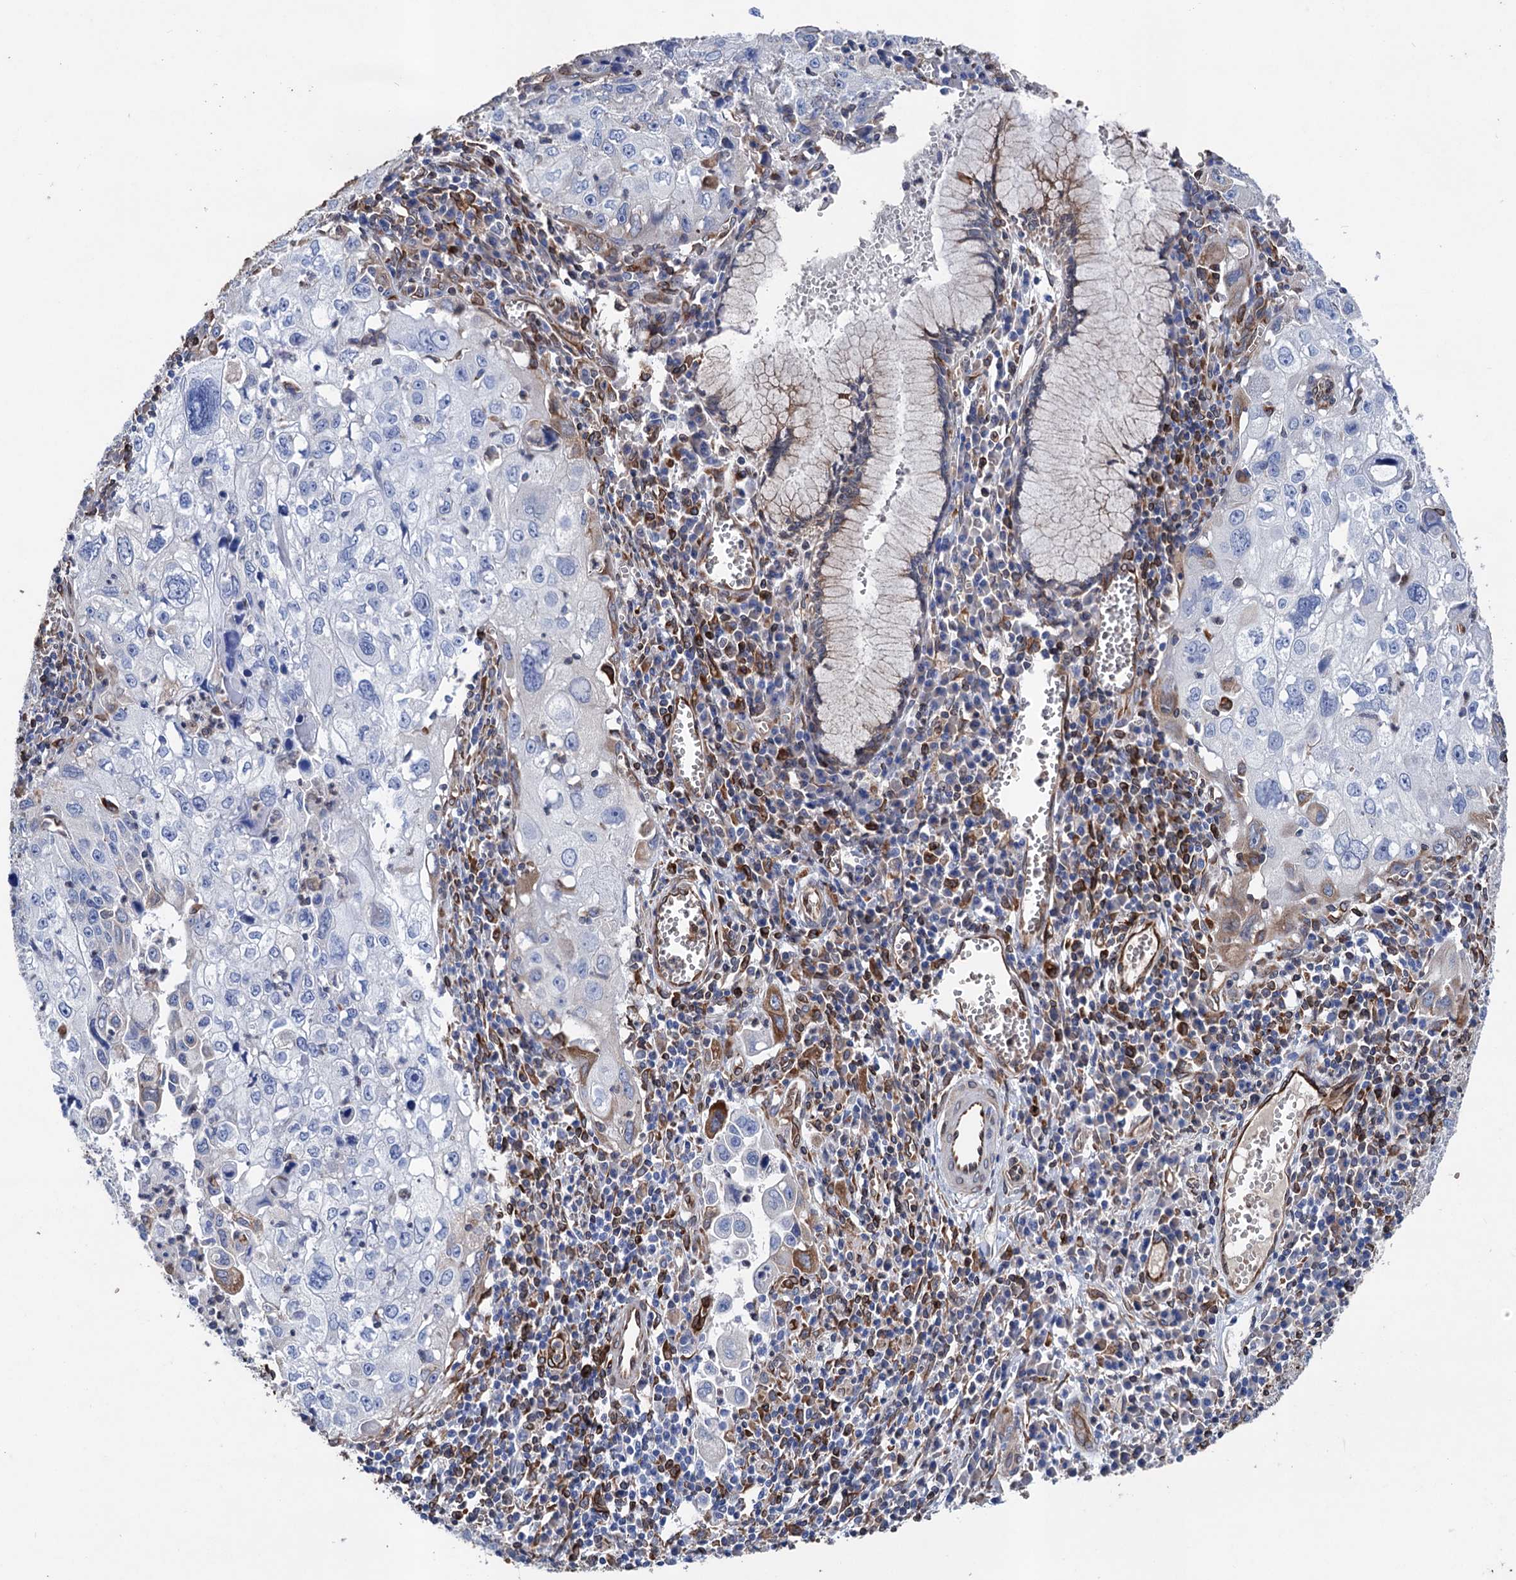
{"staining": {"intensity": "negative", "quantity": "none", "location": "none"}, "tissue": "cervical cancer", "cell_type": "Tumor cells", "image_type": "cancer", "snomed": [{"axis": "morphology", "description": "Squamous cell carcinoma, NOS"}, {"axis": "topography", "description": "Cervix"}], "caption": "Histopathology image shows no protein positivity in tumor cells of cervical cancer (squamous cell carcinoma) tissue.", "gene": "STING1", "patient": {"sex": "female", "age": 42}}